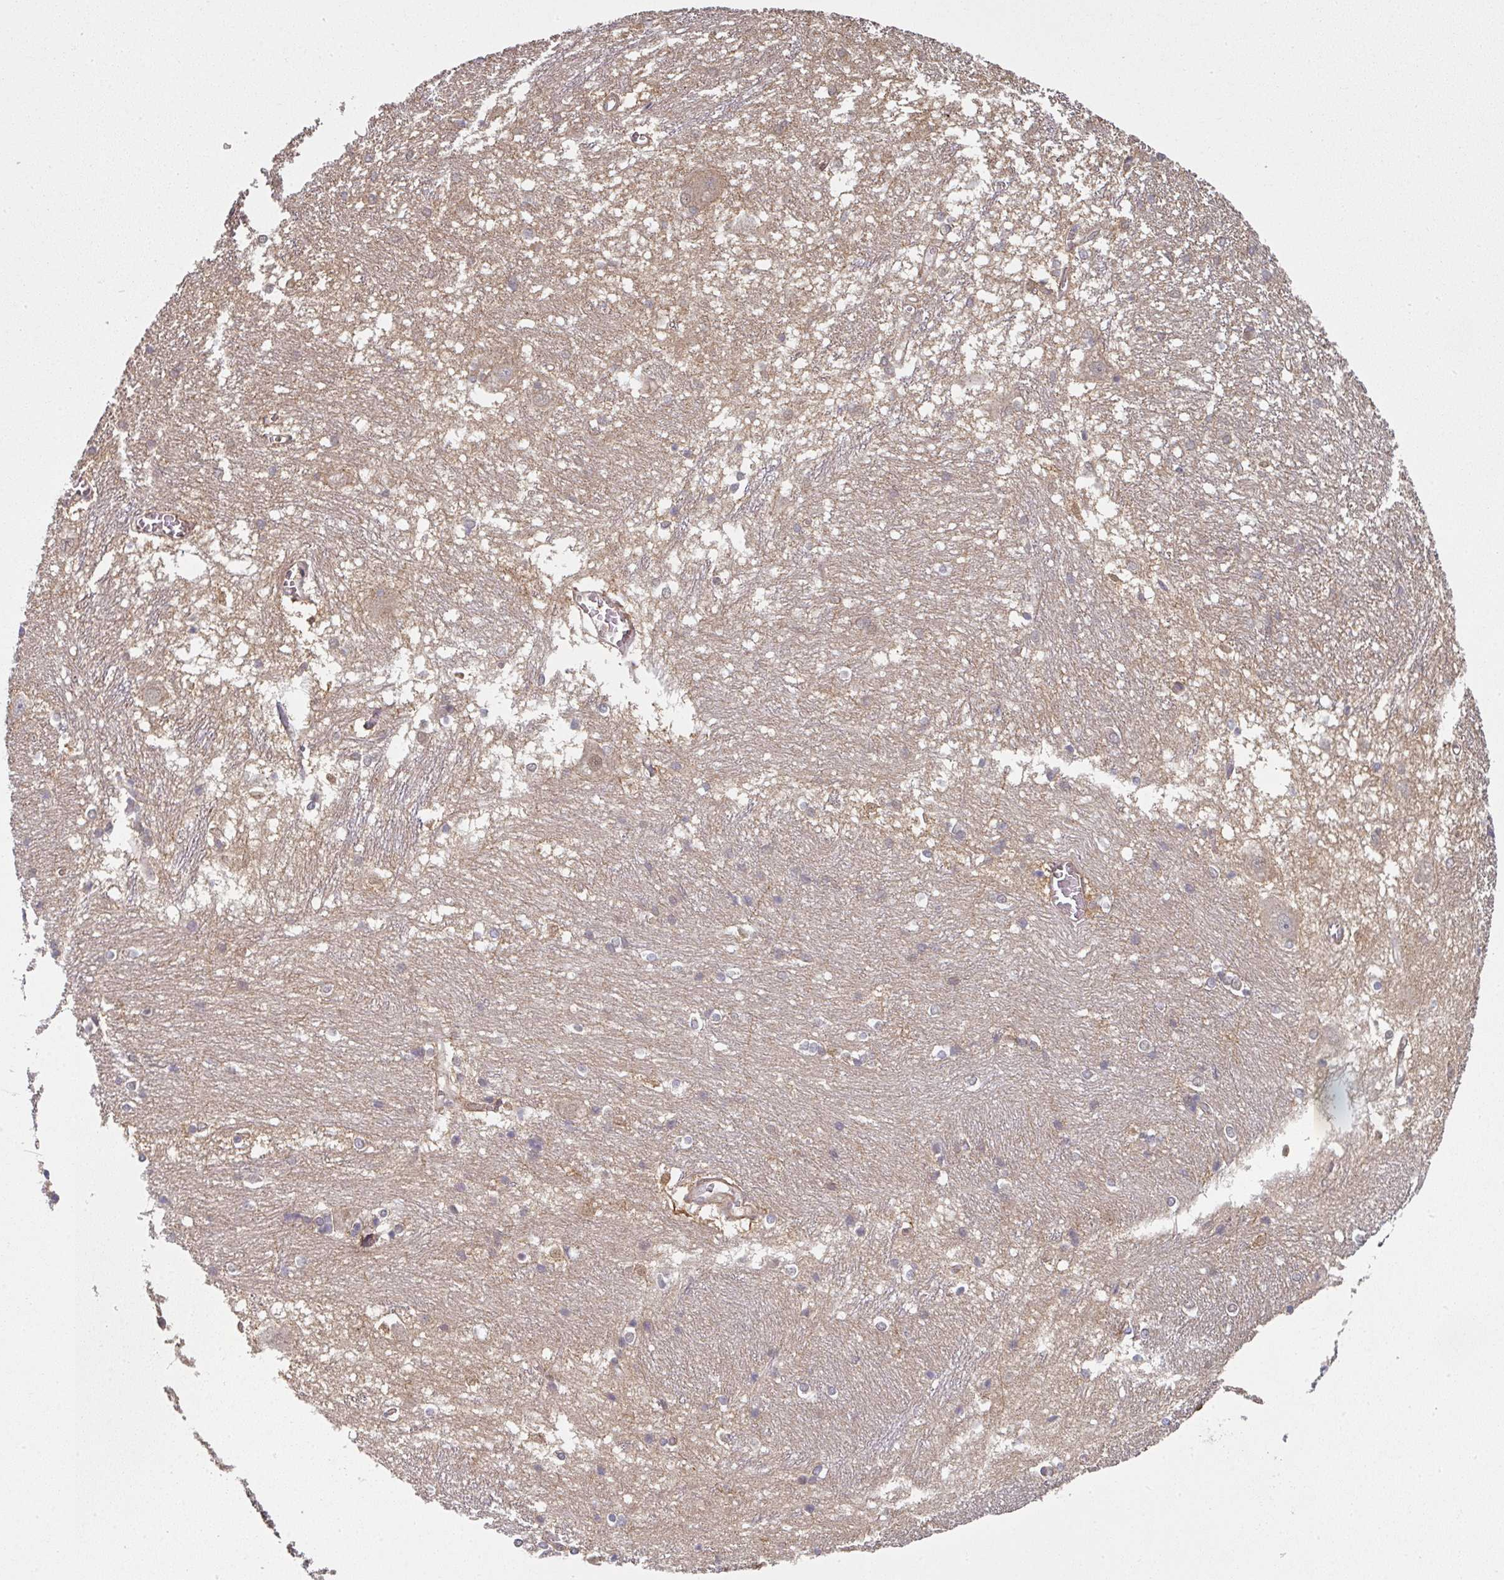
{"staining": {"intensity": "moderate", "quantity": "<25%", "location": "cytoplasmic/membranous,nuclear"}, "tissue": "caudate", "cell_type": "Glial cells", "image_type": "normal", "snomed": [{"axis": "morphology", "description": "Normal tissue, NOS"}, {"axis": "topography", "description": "Lateral ventricle wall"}], "caption": "Caudate stained with immunohistochemistry (IHC) shows moderate cytoplasmic/membranous,nuclear positivity in approximately <25% of glial cells. (IHC, brightfield microscopy, high magnification).", "gene": "PSME3IP1", "patient": {"sex": "male", "age": 37}}